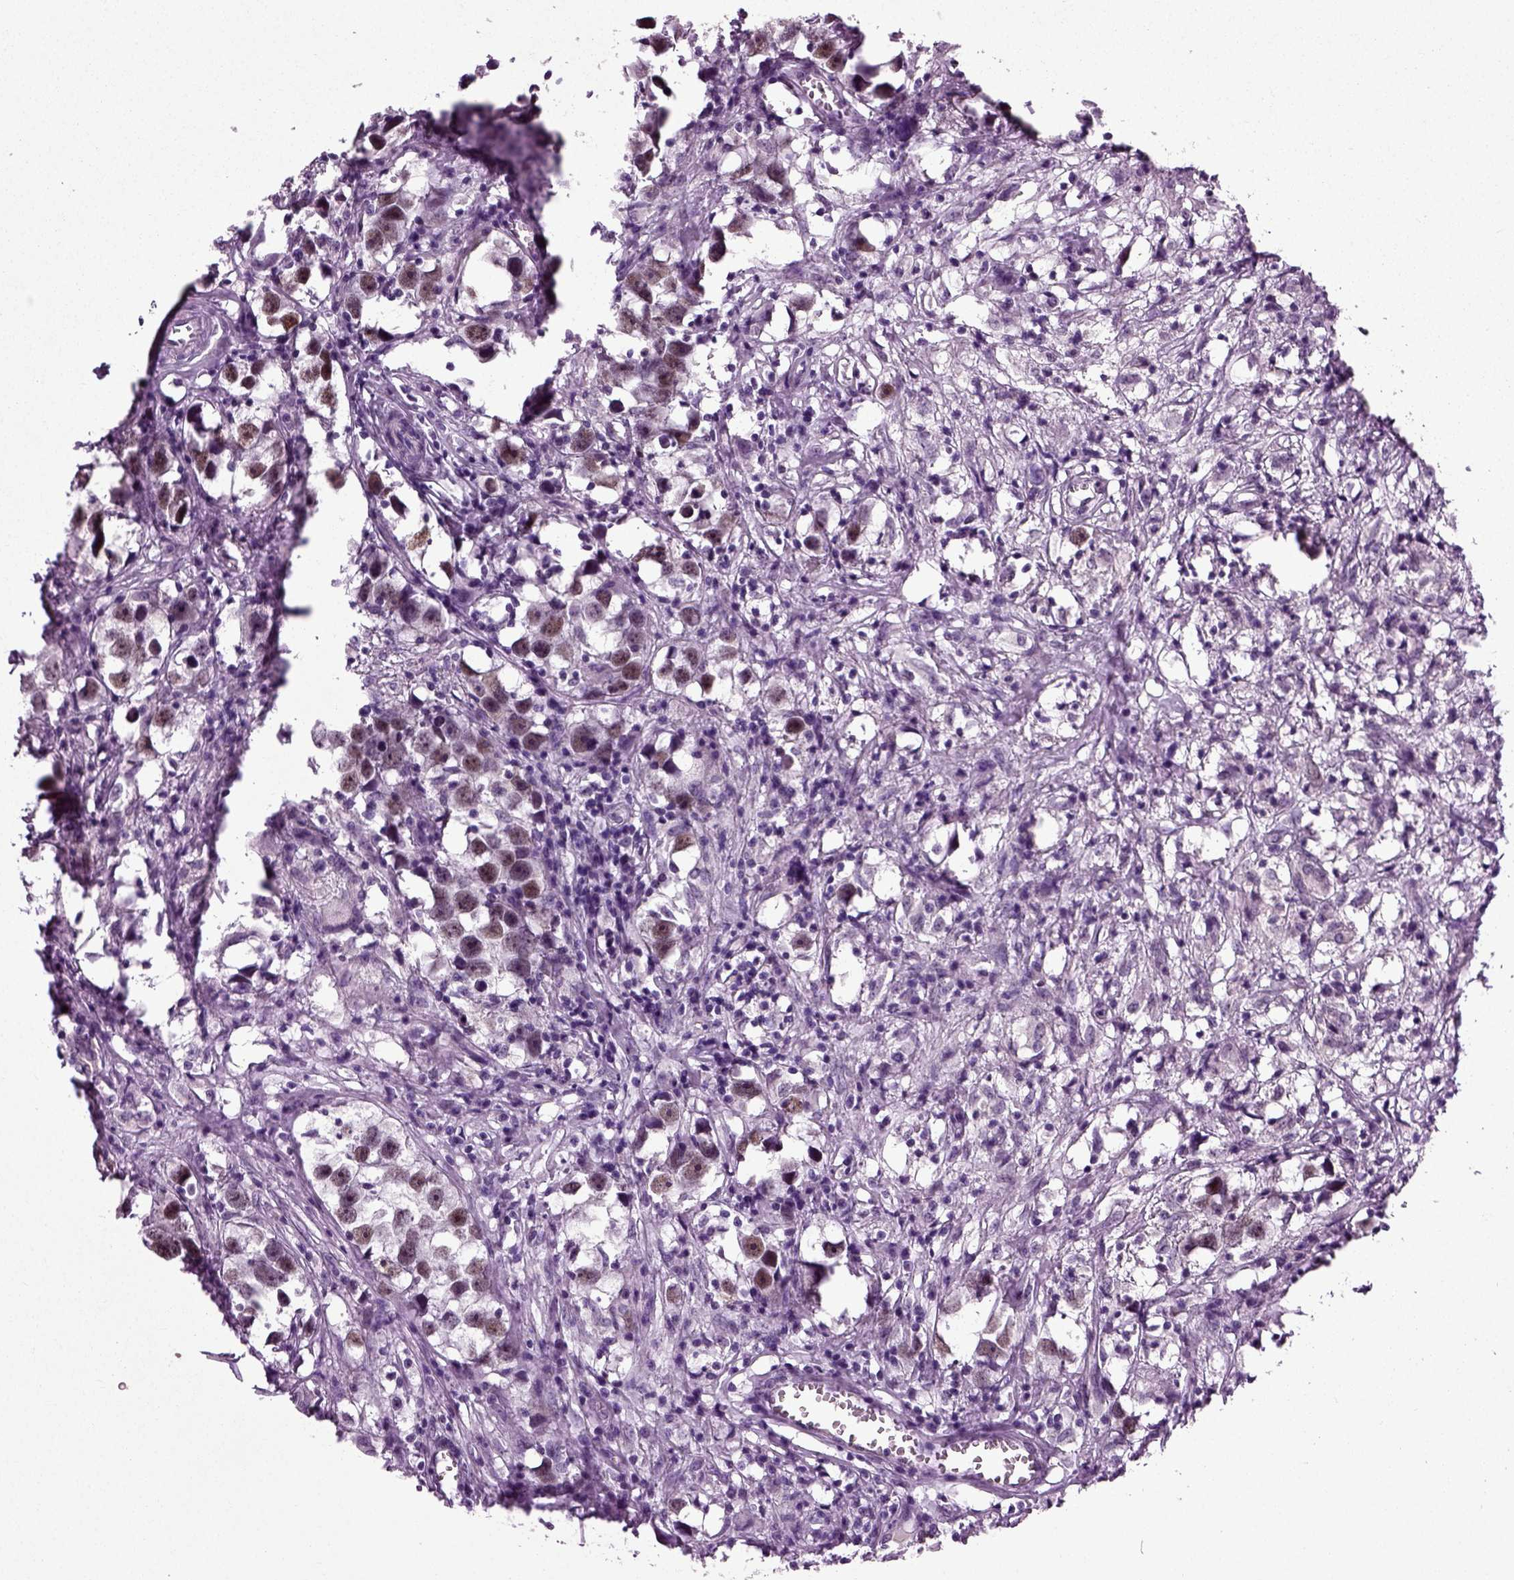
{"staining": {"intensity": "moderate", "quantity": ">75%", "location": "nuclear"}, "tissue": "testis cancer", "cell_type": "Tumor cells", "image_type": "cancer", "snomed": [{"axis": "morphology", "description": "Seminoma, NOS"}, {"axis": "topography", "description": "Testis"}], "caption": "Moderate nuclear positivity is identified in approximately >75% of tumor cells in testis cancer.", "gene": "RCOR3", "patient": {"sex": "male", "age": 49}}